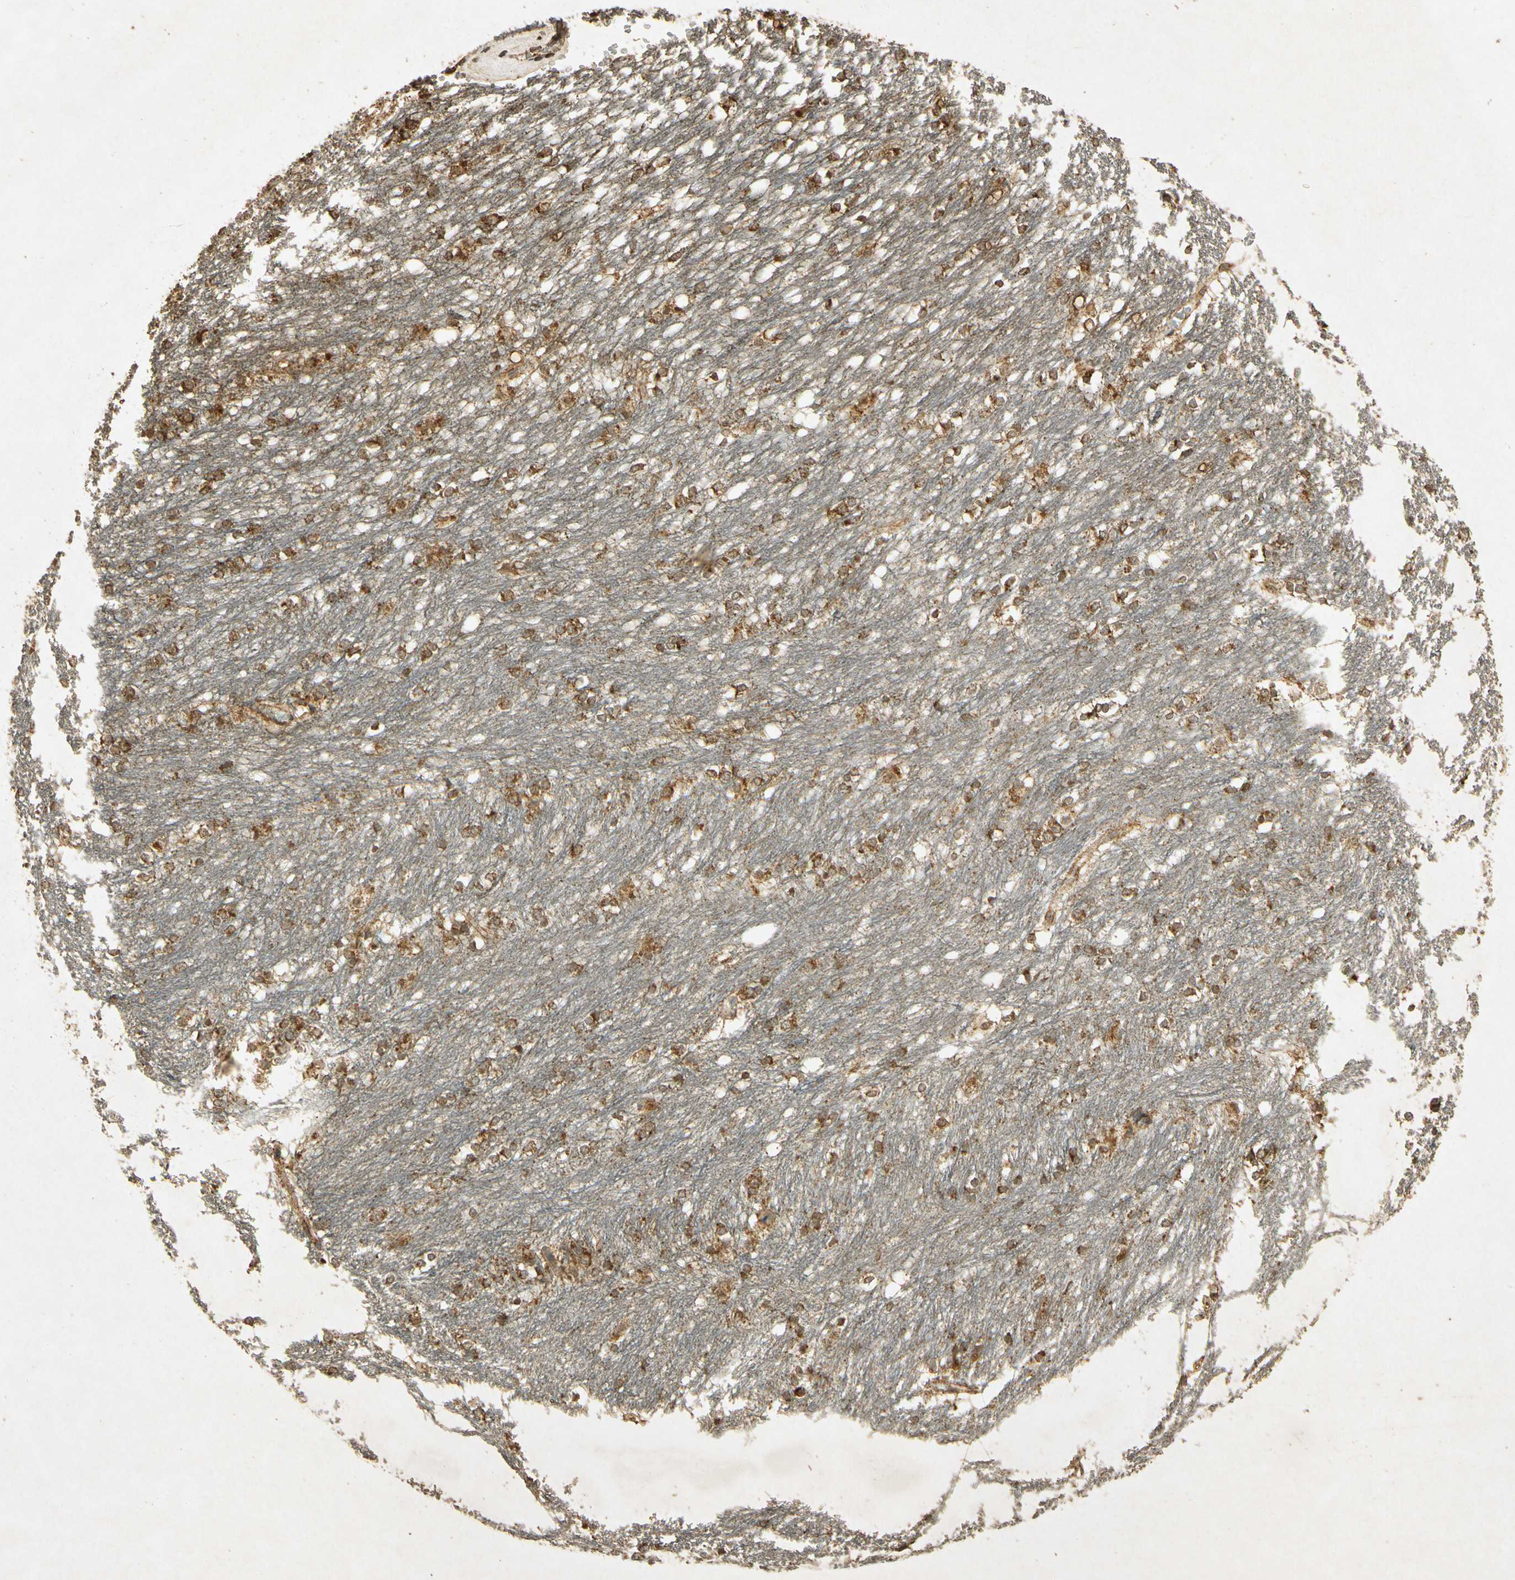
{"staining": {"intensity": "weak", "quantity": ">75%", "location": "cytoplasmic/membranous"}, "tissue": "caudate", "cell_type": "Glial cells", "image_type": "normal", "snomed": [{"axis": "morphology", "description": "Normal tissue, NOS"}, {"axis": "topography", "description": "Lateral ventricle wall"}], "caption": "Immunohistochemical staining of normal caudate reveals >75% levels of weak cytoplasmic/membranous protein positivity in about >75% of glial cells. The staining was performed using DAB (3,3'-diaminobenzidine) to visualize the protein expression in brown, while the nuclei were stained in blue with hematoxylin (Magnification: 20x).", "gene": "PRDX3", "patient": {"sex": "female", "age": 19}}